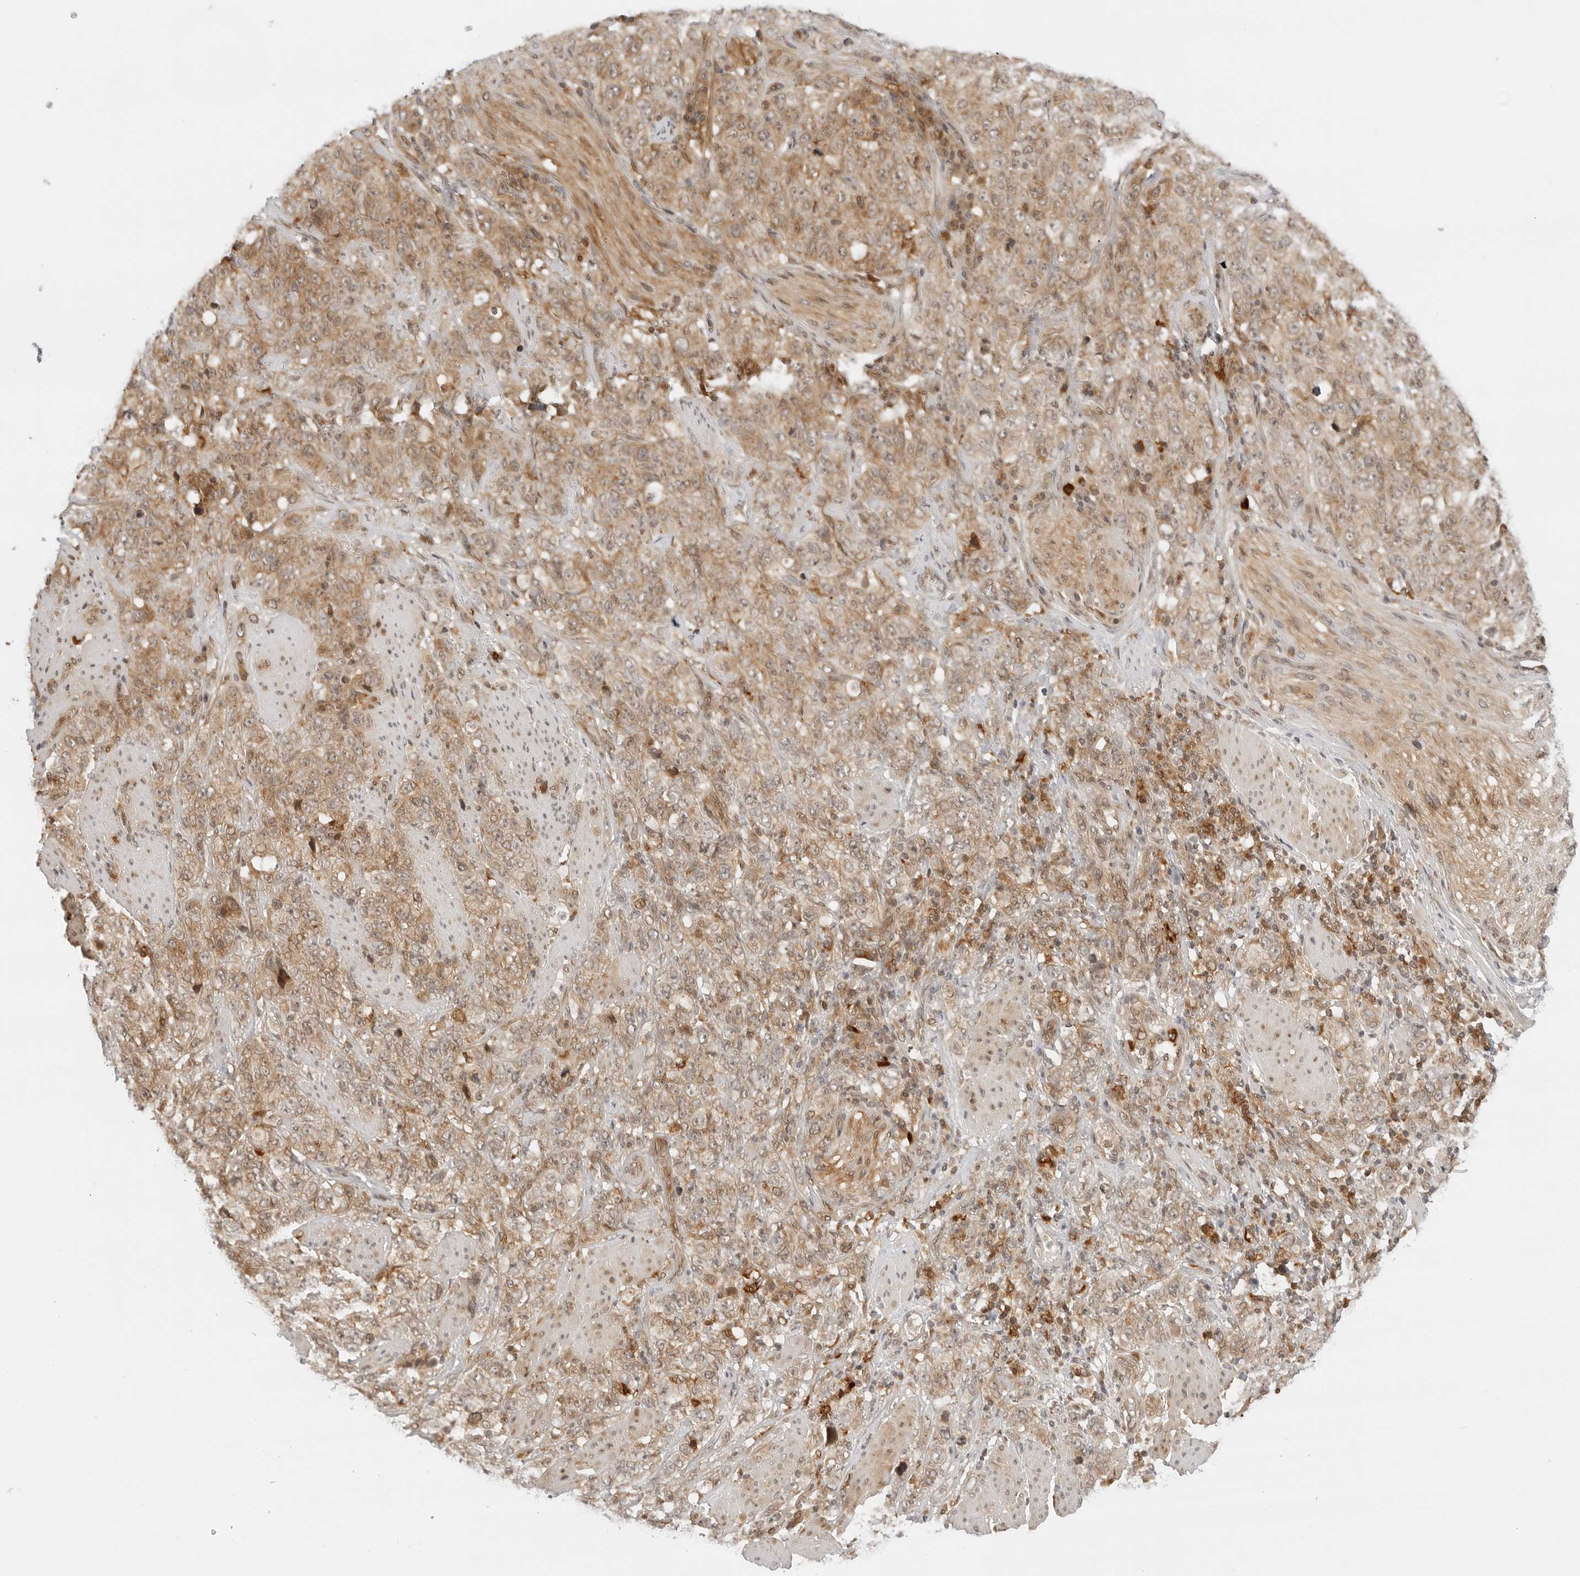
{"staining": {"intensity": "moderate", "quantity": ">75%", "location": "cytoplasmic/membranous"}, "tissue": "stomach cancer", "cell_type": "Tumor cells", "image_type": "cancer", "snomed": [{"axis": "morphology", "description": "Adenocarcinoma, NOS"}, {"axis": "topography", "description": "Stomach"}], "caption": "Immunohistochemistry (IHC) of human stomach adenocarcinoma reveals medium levels of moderate cytoplasmic/membranous positivity in about >75% of tumor cells. (DAB (3,3'-diaminobenzidine) IHC with brightfield microscopy, high magnification).", "gene": "RC3H1", "patient": {"sex": "male", "age": 48}}